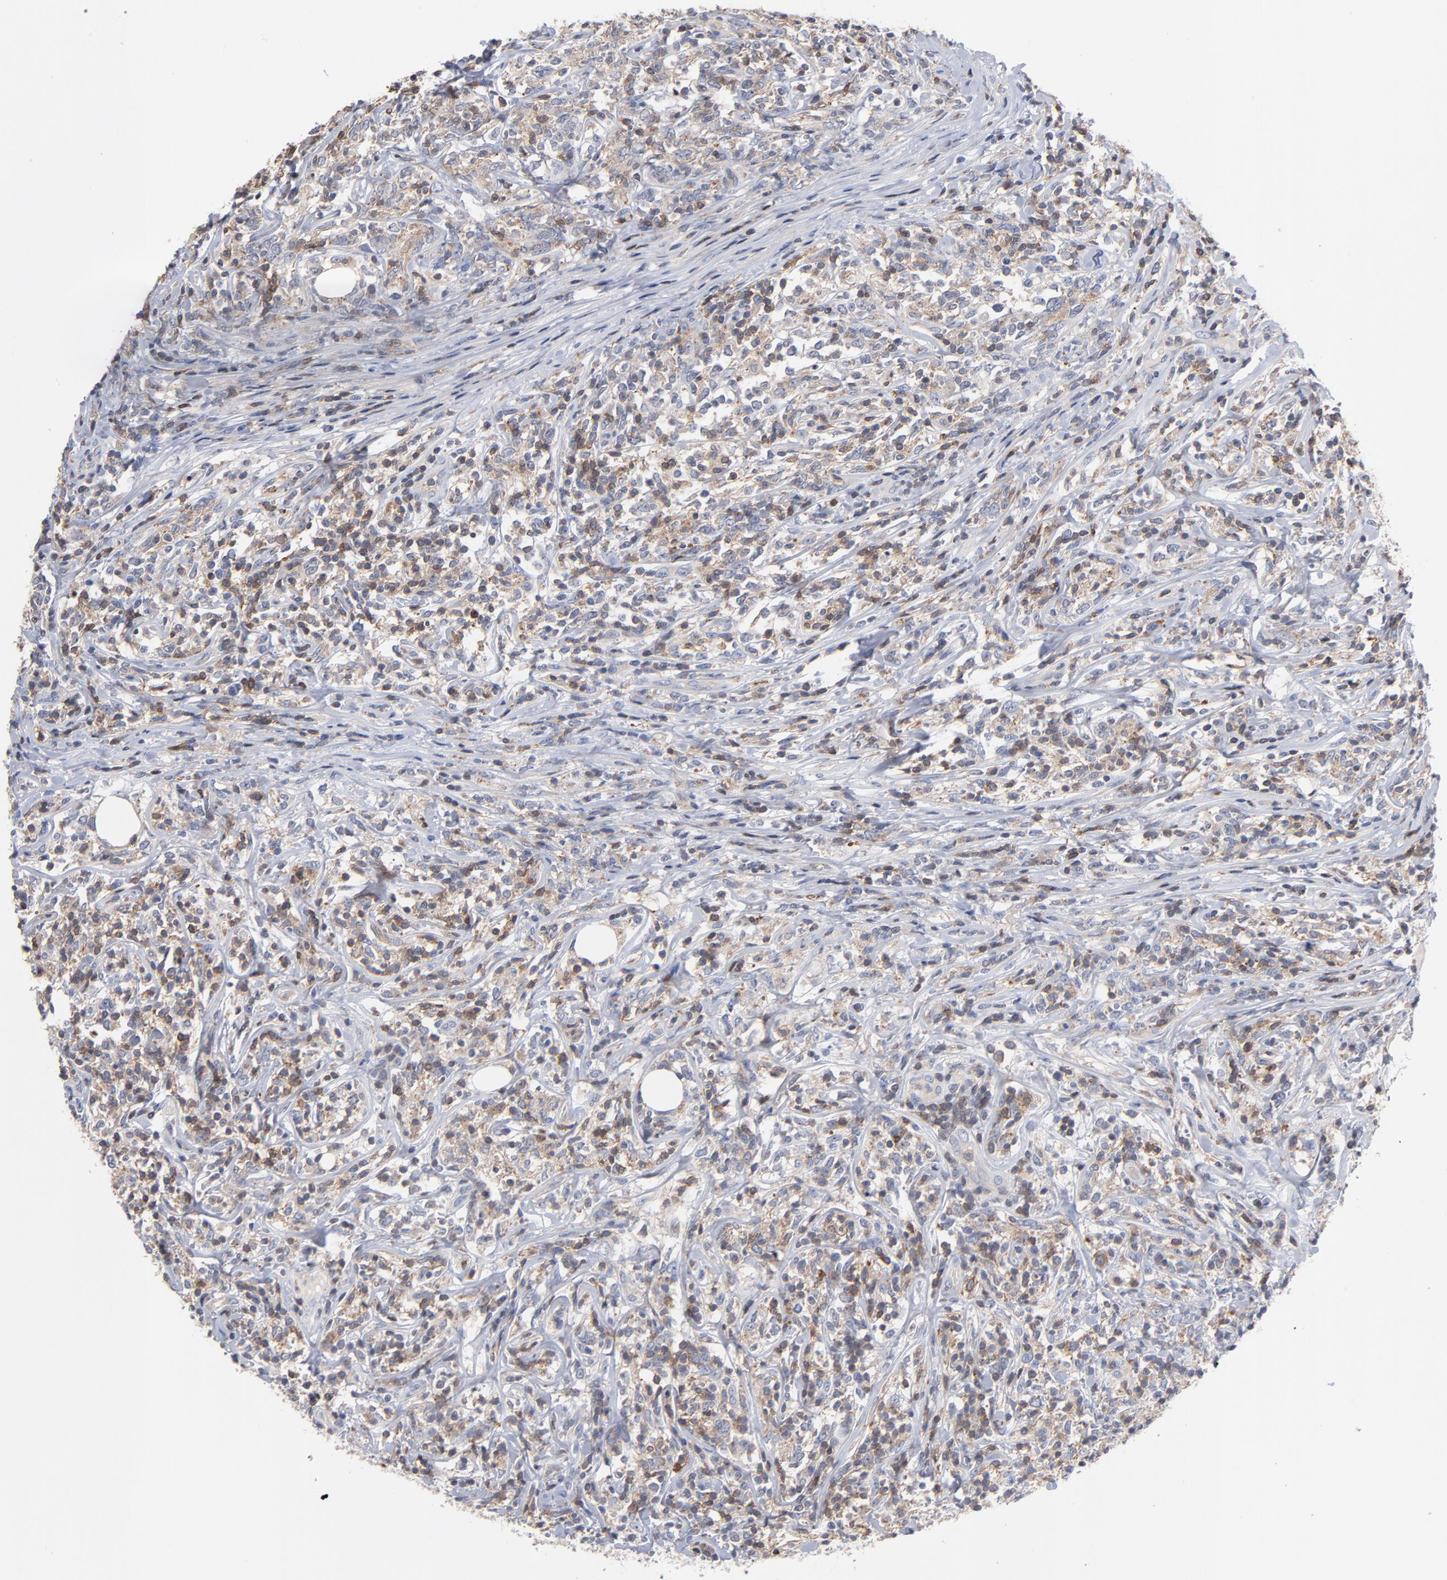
{"staining": {"intensity": "weak", "quantity": "<25%", "location": "cytoplasmic/membranous"}, "tissue": "lymphoma", "cell_type": "Tumor cells", "image_type": "cancer", "snomed": [{"axis": "morphology", "description": "Malignant lymphoma, non-Hodgkin's type, High grade"}, {"axis": "topography", "description": "Lymph node"}], "caption": "Immunohistochemistry histopathology image of neoplastic tissue: human lymphoma stained with DAB (3,3'-diaminobenzidine) exhibits no significant protein staining in tumor cells.", "gene": "PDLIM2", "patient": {"sex": "female", "age": 84}}